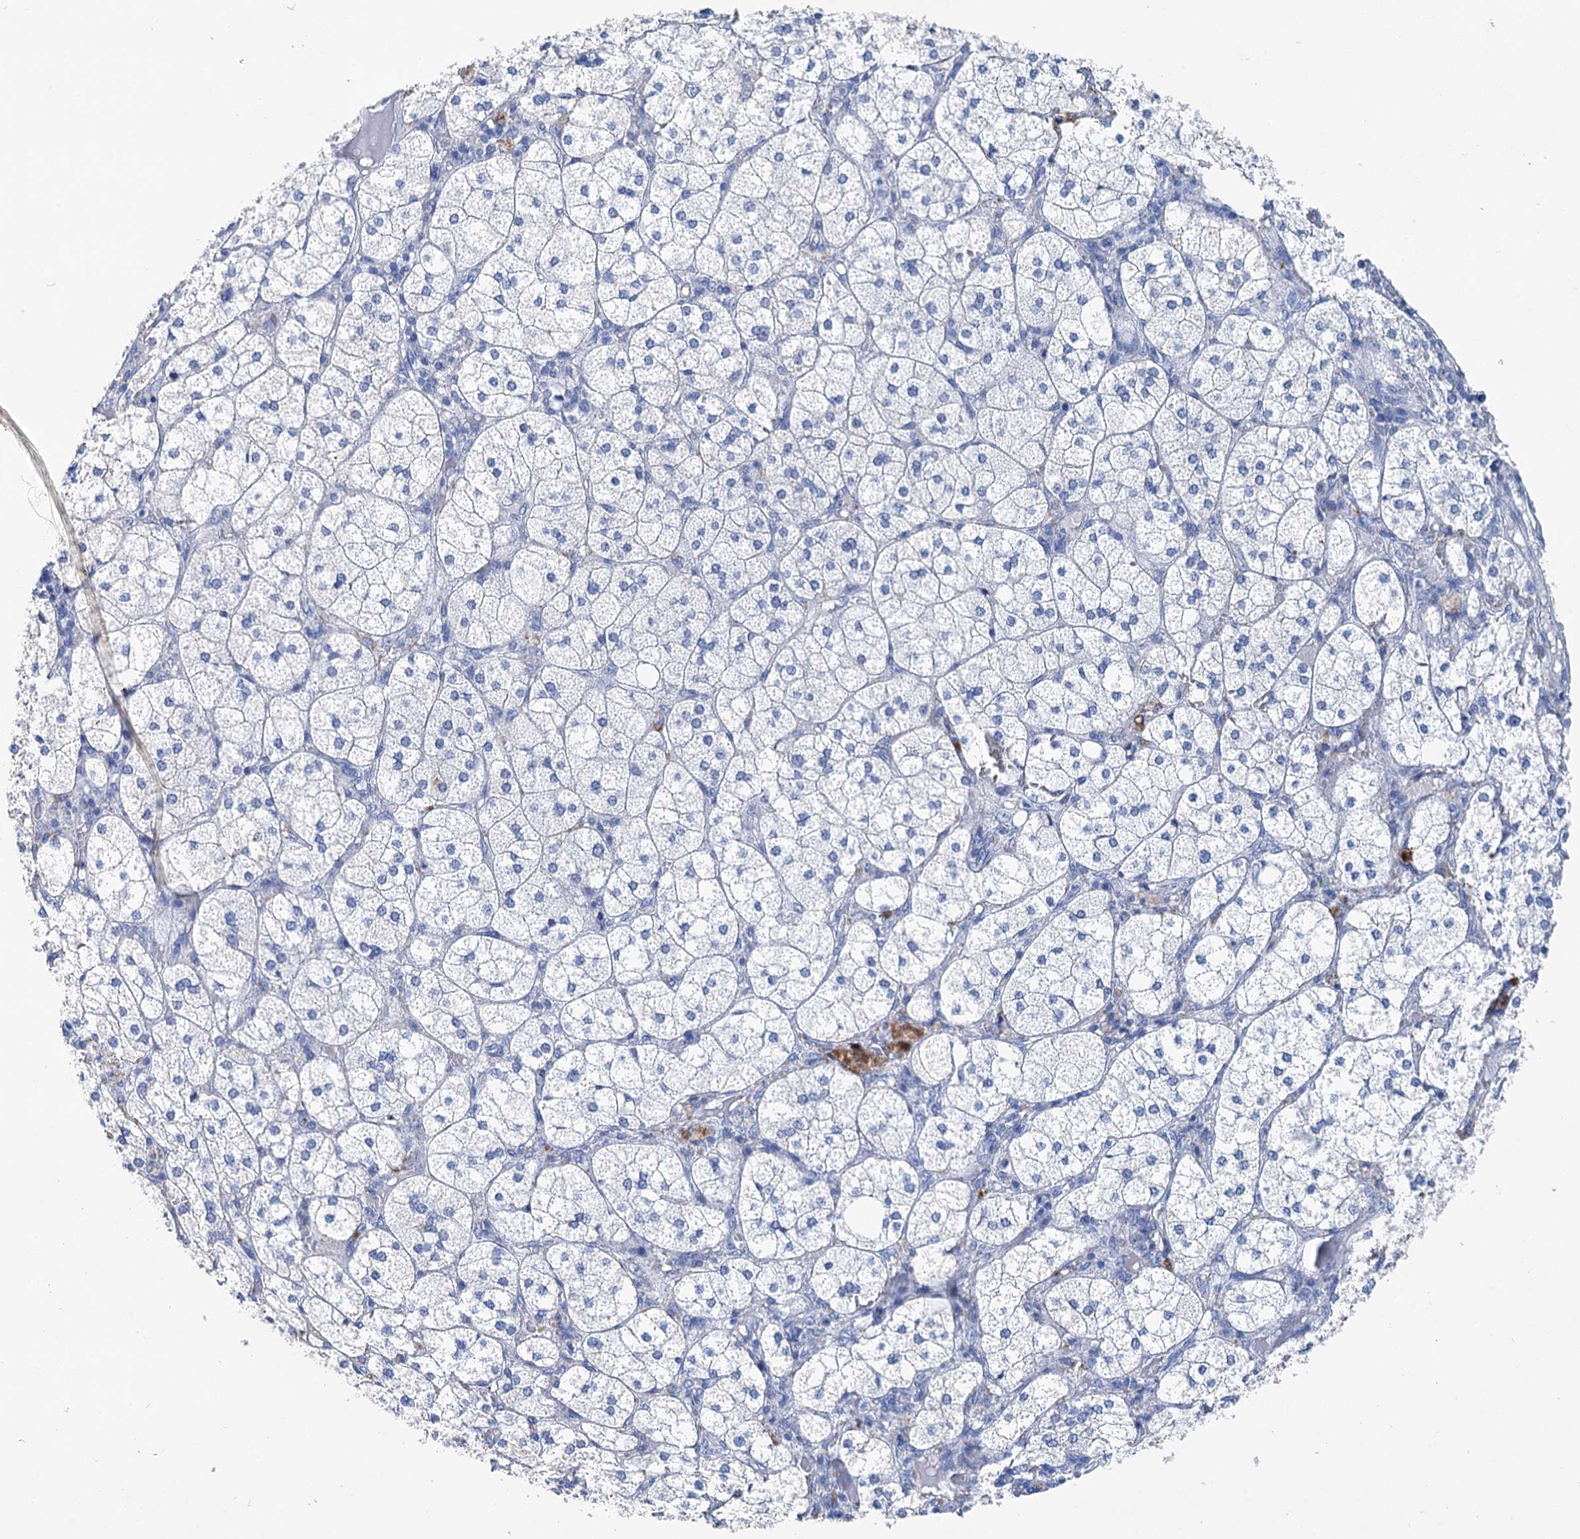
{"staining": {"intensity": "moderate", "quantity": "25%-75%", "location": "cytoplasmic/membranous"}, "tissue": "adrenal gland", "cell_type": "Glandular cells", "image_type": "normal", "snomed": [{"axis": "morphology", "description": "Normal tissue, NOS"}, {"axis": "topography", "description": "Adrenal gland"}], "caption": "Moderate cytoplasmic/membranous expression for a protein is identified in about 25%-75% of glandular cells of unremarkable adrenal gland using immunohistochemistry.", "gene": "BRINP1", "patient": {"sex": "female", "age": 61}}